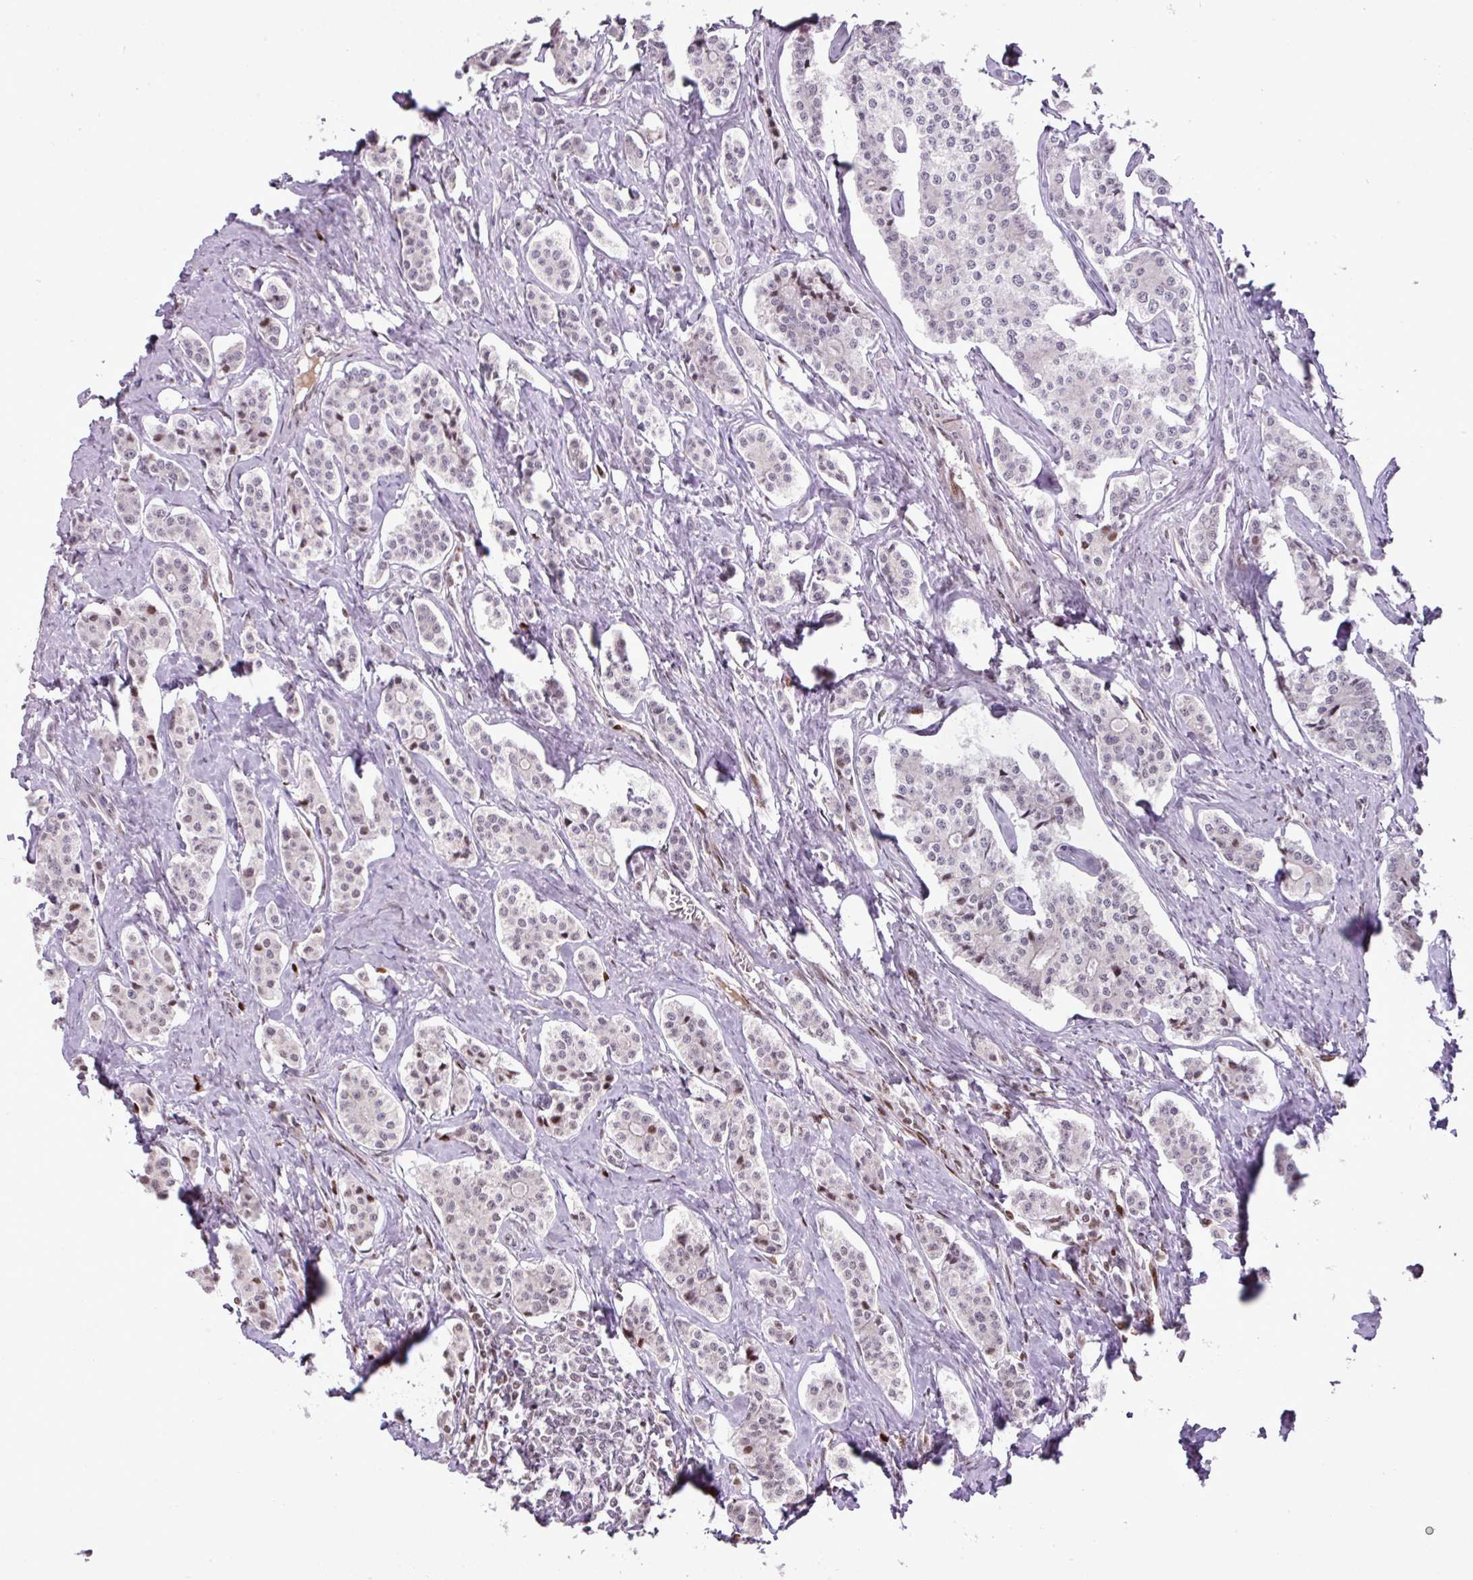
{"staining": {"intensity": "weak", "quantity": "<25%", "location": "nuclear"}, "tissue": "carcinoid", "cell_type": "Tumor cells", "image_type": "cancer", "snomed": [{"axis": "morphology", "description": "Carcinoid, malignant, NOS"}, {"axis": "topography", "description": "Small intestine"}], "caption": "An image of carcinoid stained for a protein demonstrates no brown staining in tumor cells.", "gene": "MYSM1", "patient": {"sex": "male", "age": 63}}